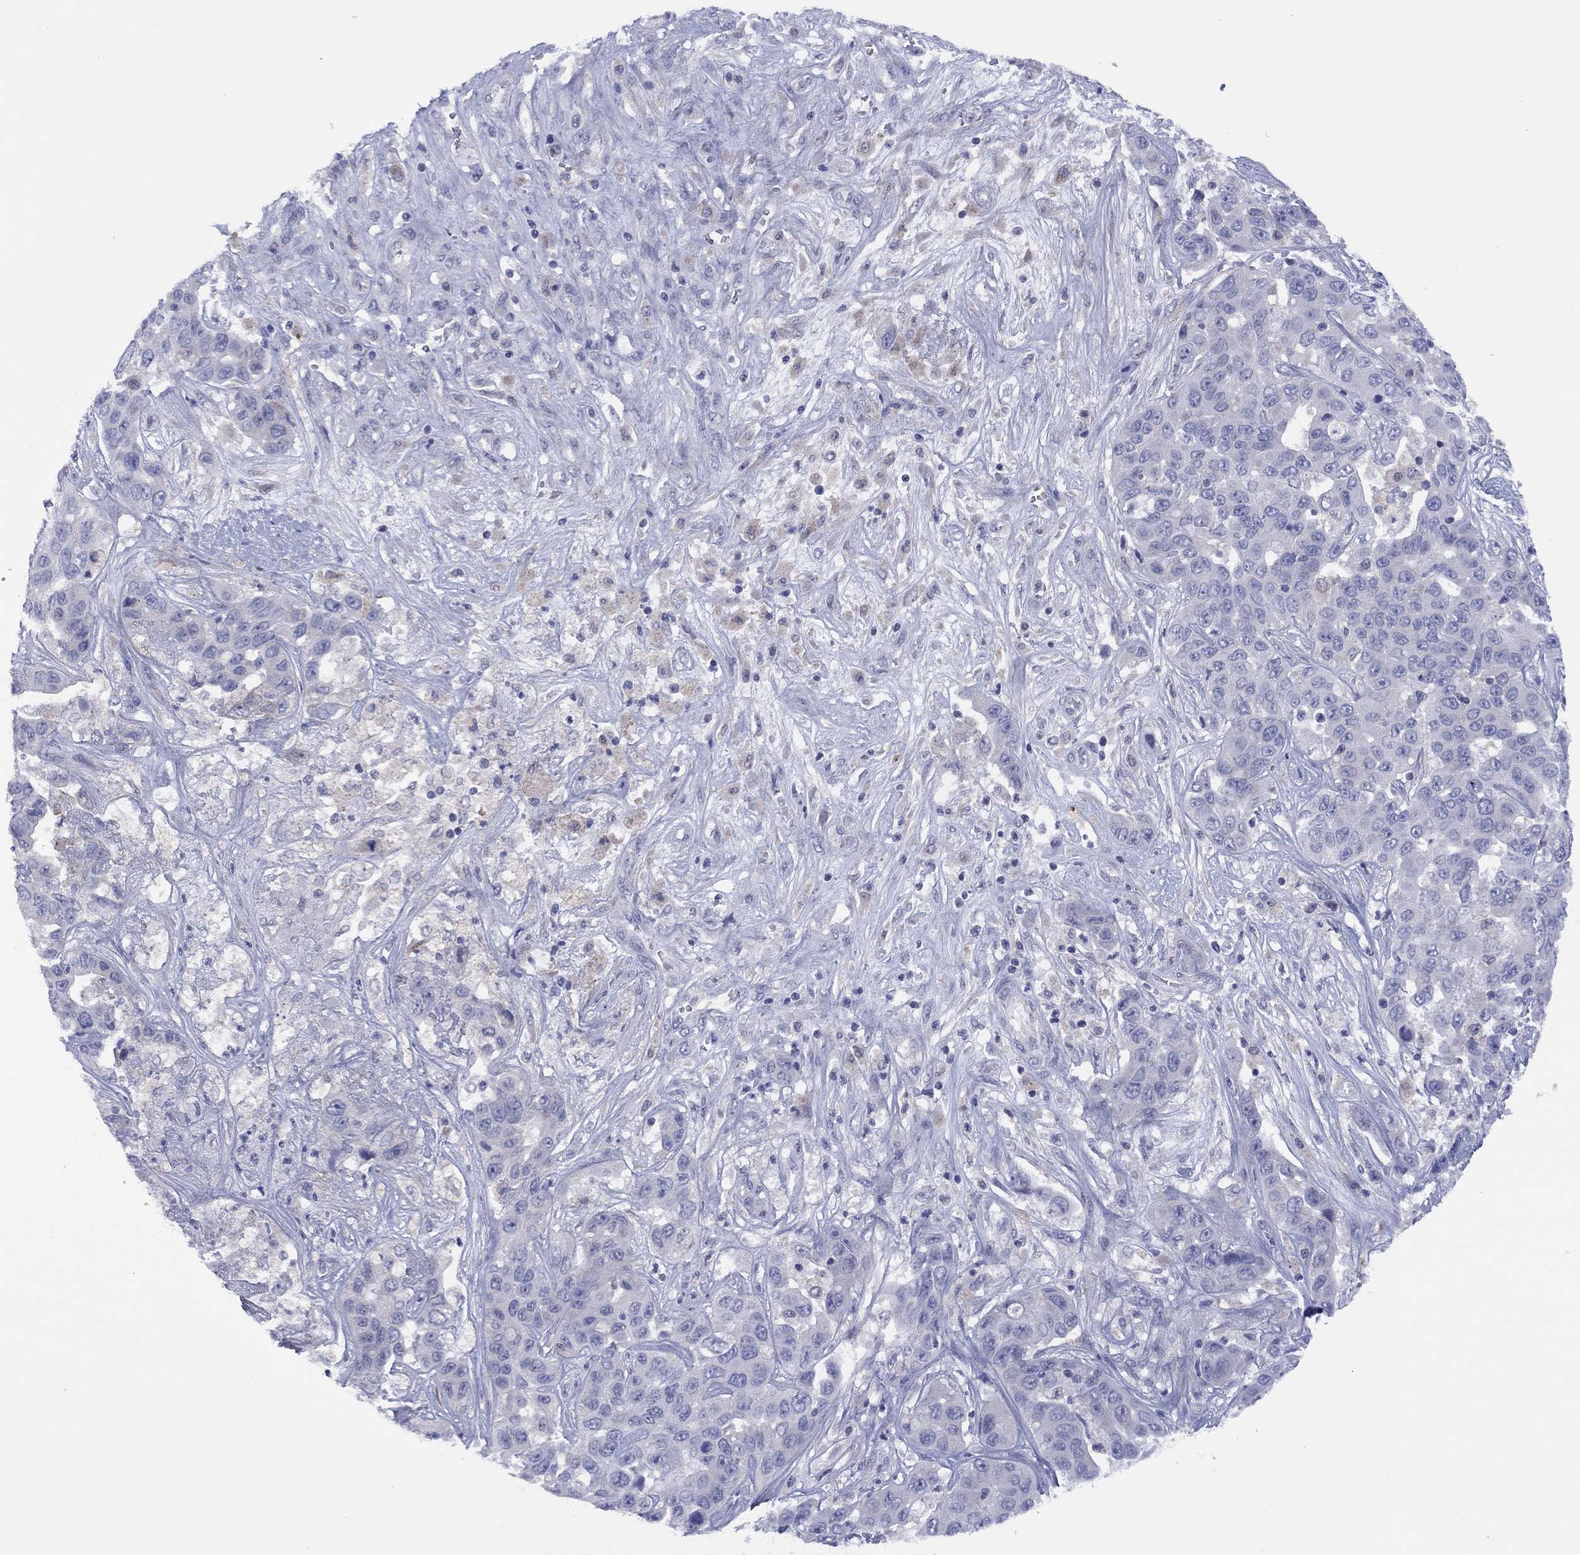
{"staining": {"intensity": "weak", "quantity": "<25%", "location": "cytoplasmic/membranous"}, "tissue": "liver cancer", "cell_type": "Tumor cells", "image_type": "cancer", "snomed": [{"axis": "morphology", "description": "Cholangiocarcinoma"}, {"axis": "topography", "description": "Liver"}], "caption": "Immunohistochemistry (IHC) photomicrograph of neoplastic tissue: human liver cholangiocarcinoma stained with DAB demonstrates no significant protein staining in tumor cells.", "gene": "CYP2B6", "patient": {"sex": "female", "age": 52}}